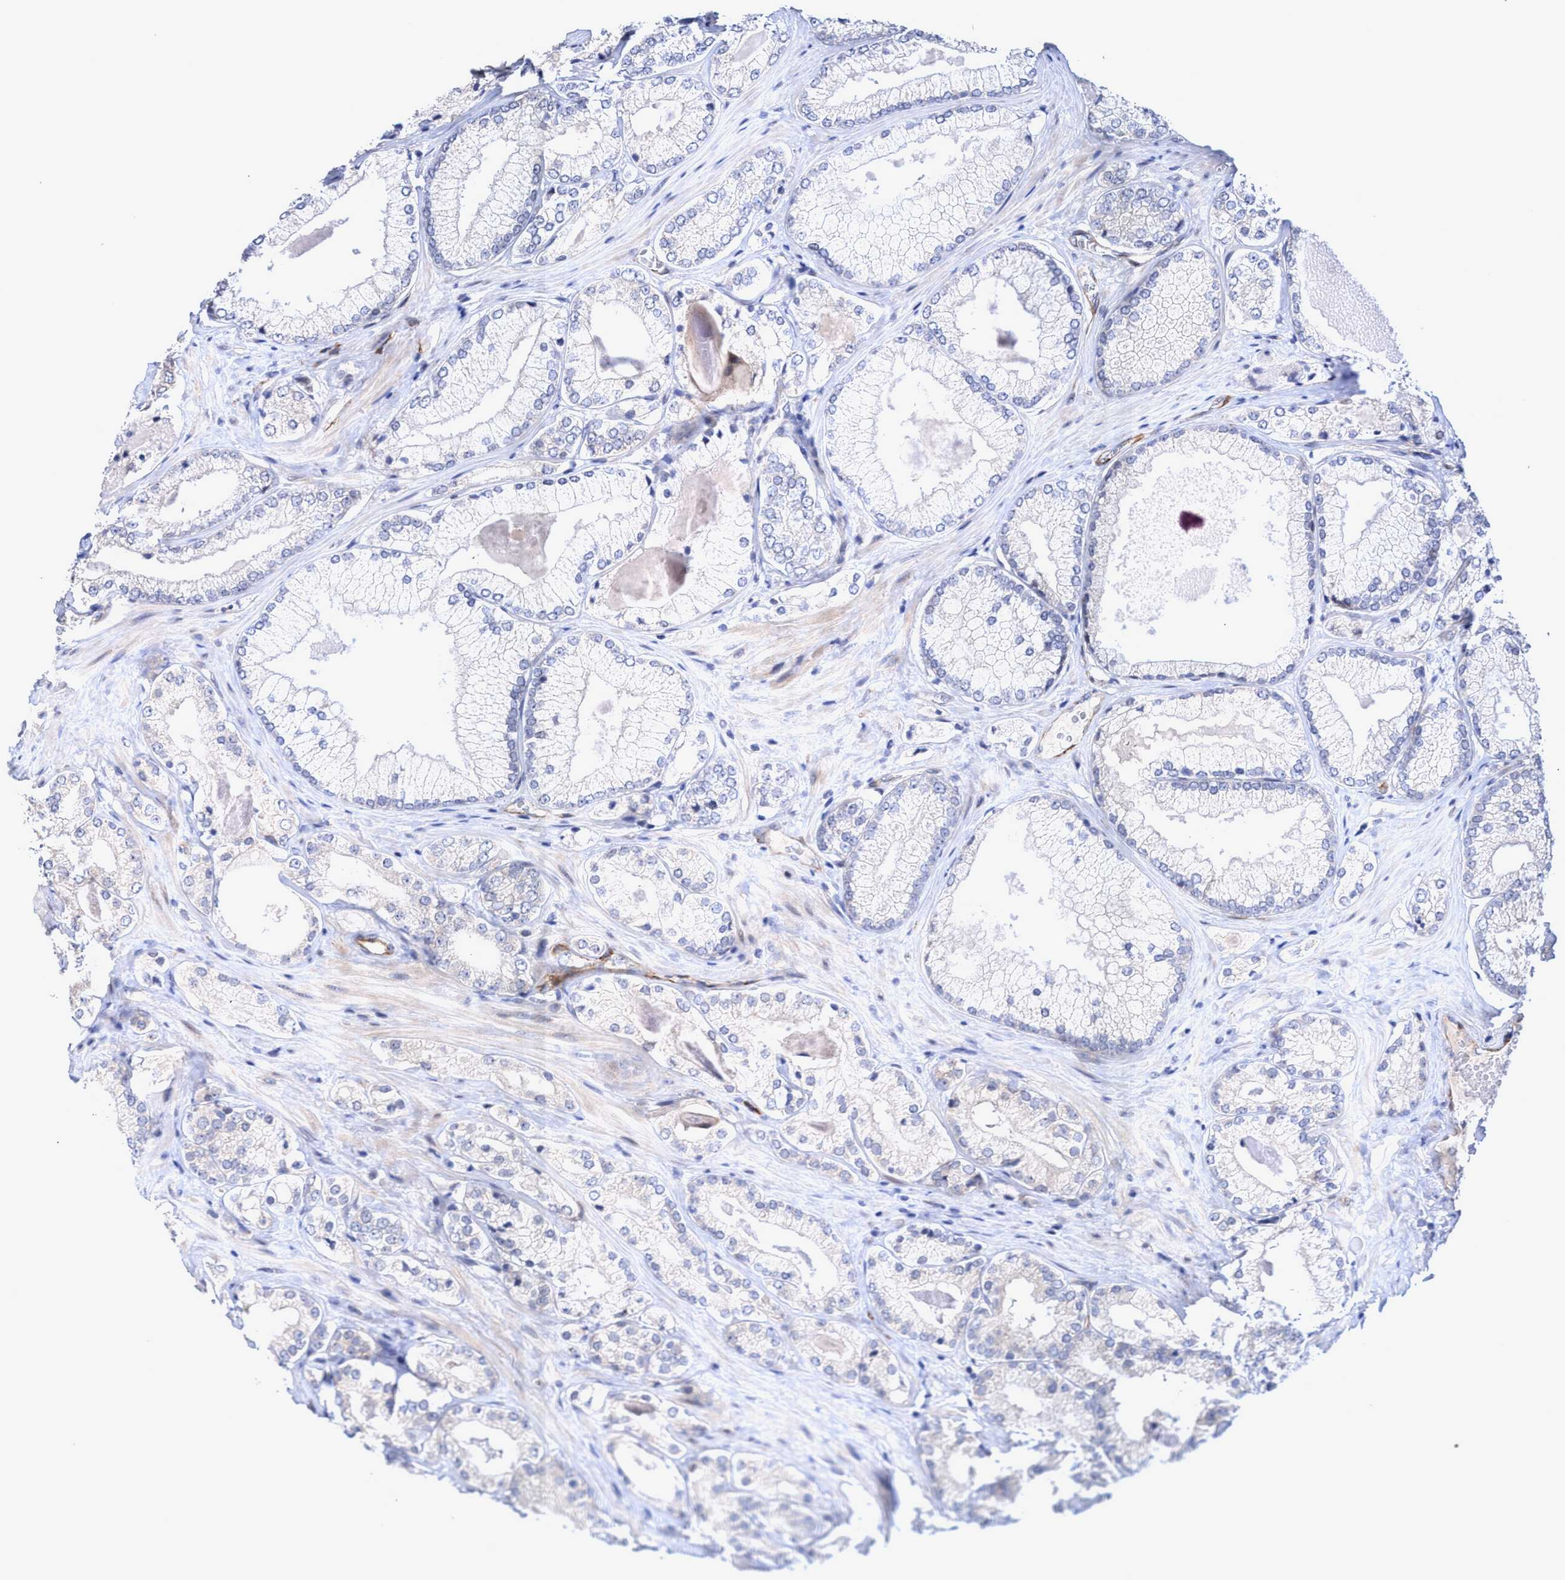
{"staining": {"intensity": "negative", "quantity": "none", "location": "none"}, "tissue": "prostate cancer", "cell_type": "Tumor cells", "image_type": "cancer", "snomed": [{"axis": "morphology", "description": "Adenocarcinoma, Low grade"}, {"axis": "topography", "description": "Prostate"}], "caption": "IHC photomicrograph of prostate adenocarcinoma (low-grade) stained for a protein (brown), which shows no staining in tumor cells.", "gene": "ZNF750", "patient": {"sex": "male", "age": 65}}